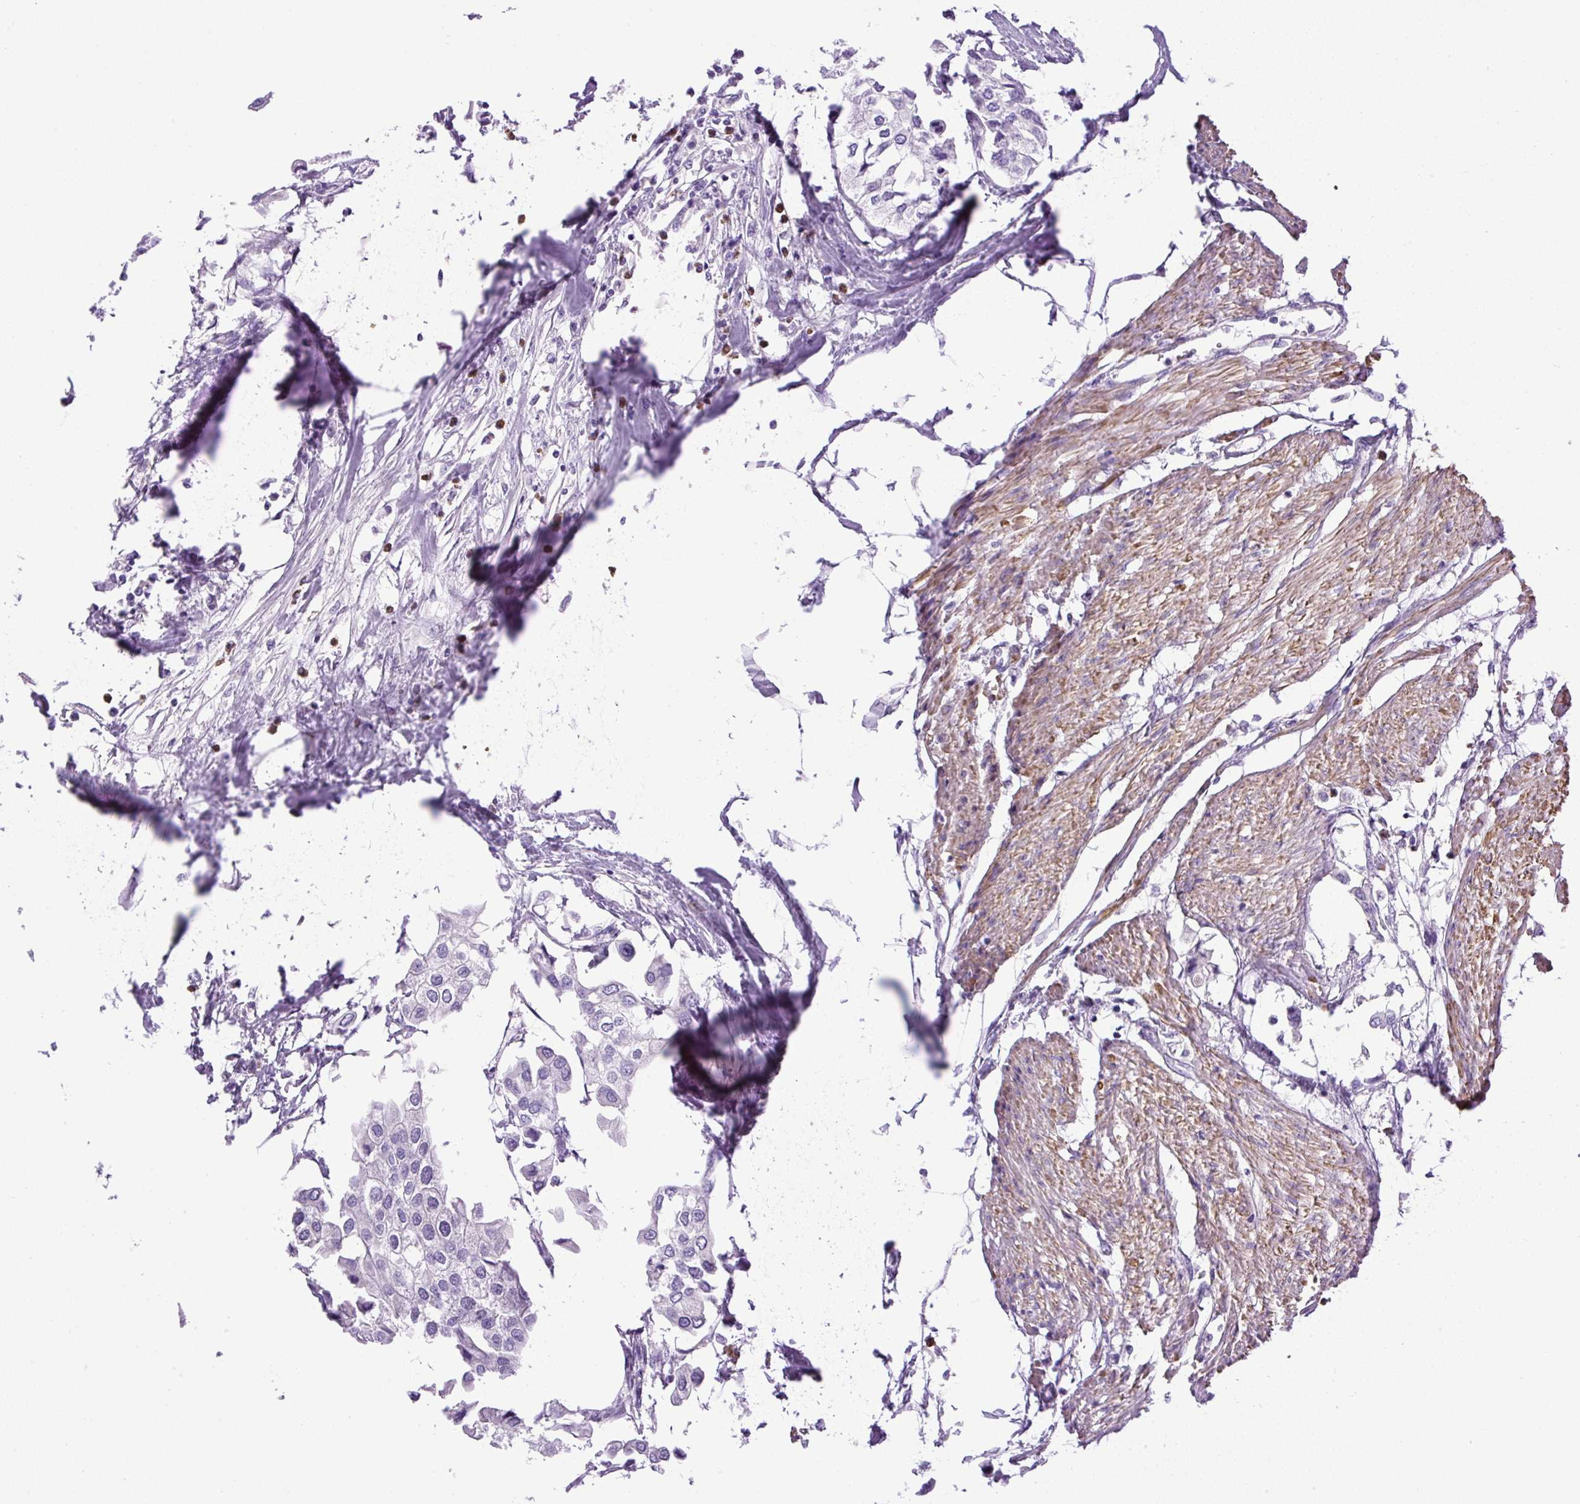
{"staining": {"intensity": "negative", "quantity": "none", "location": "none"}, "tissue": "urothelial cancer", "cell_type": "Tumor cells", "image_type": "cancer", "snomed": [{"axis": "morphology", "description": "Urothelial carcinoma, High grade"}, {"axis": "topography", "description": "Urinary bladder"}], "caption": "Protein analysis of high-grade urothelial carcinoma exhibits no significant expression in tumor cells.", "gene": "VWA7", "patient": {"sex": "male", "age": 64}}